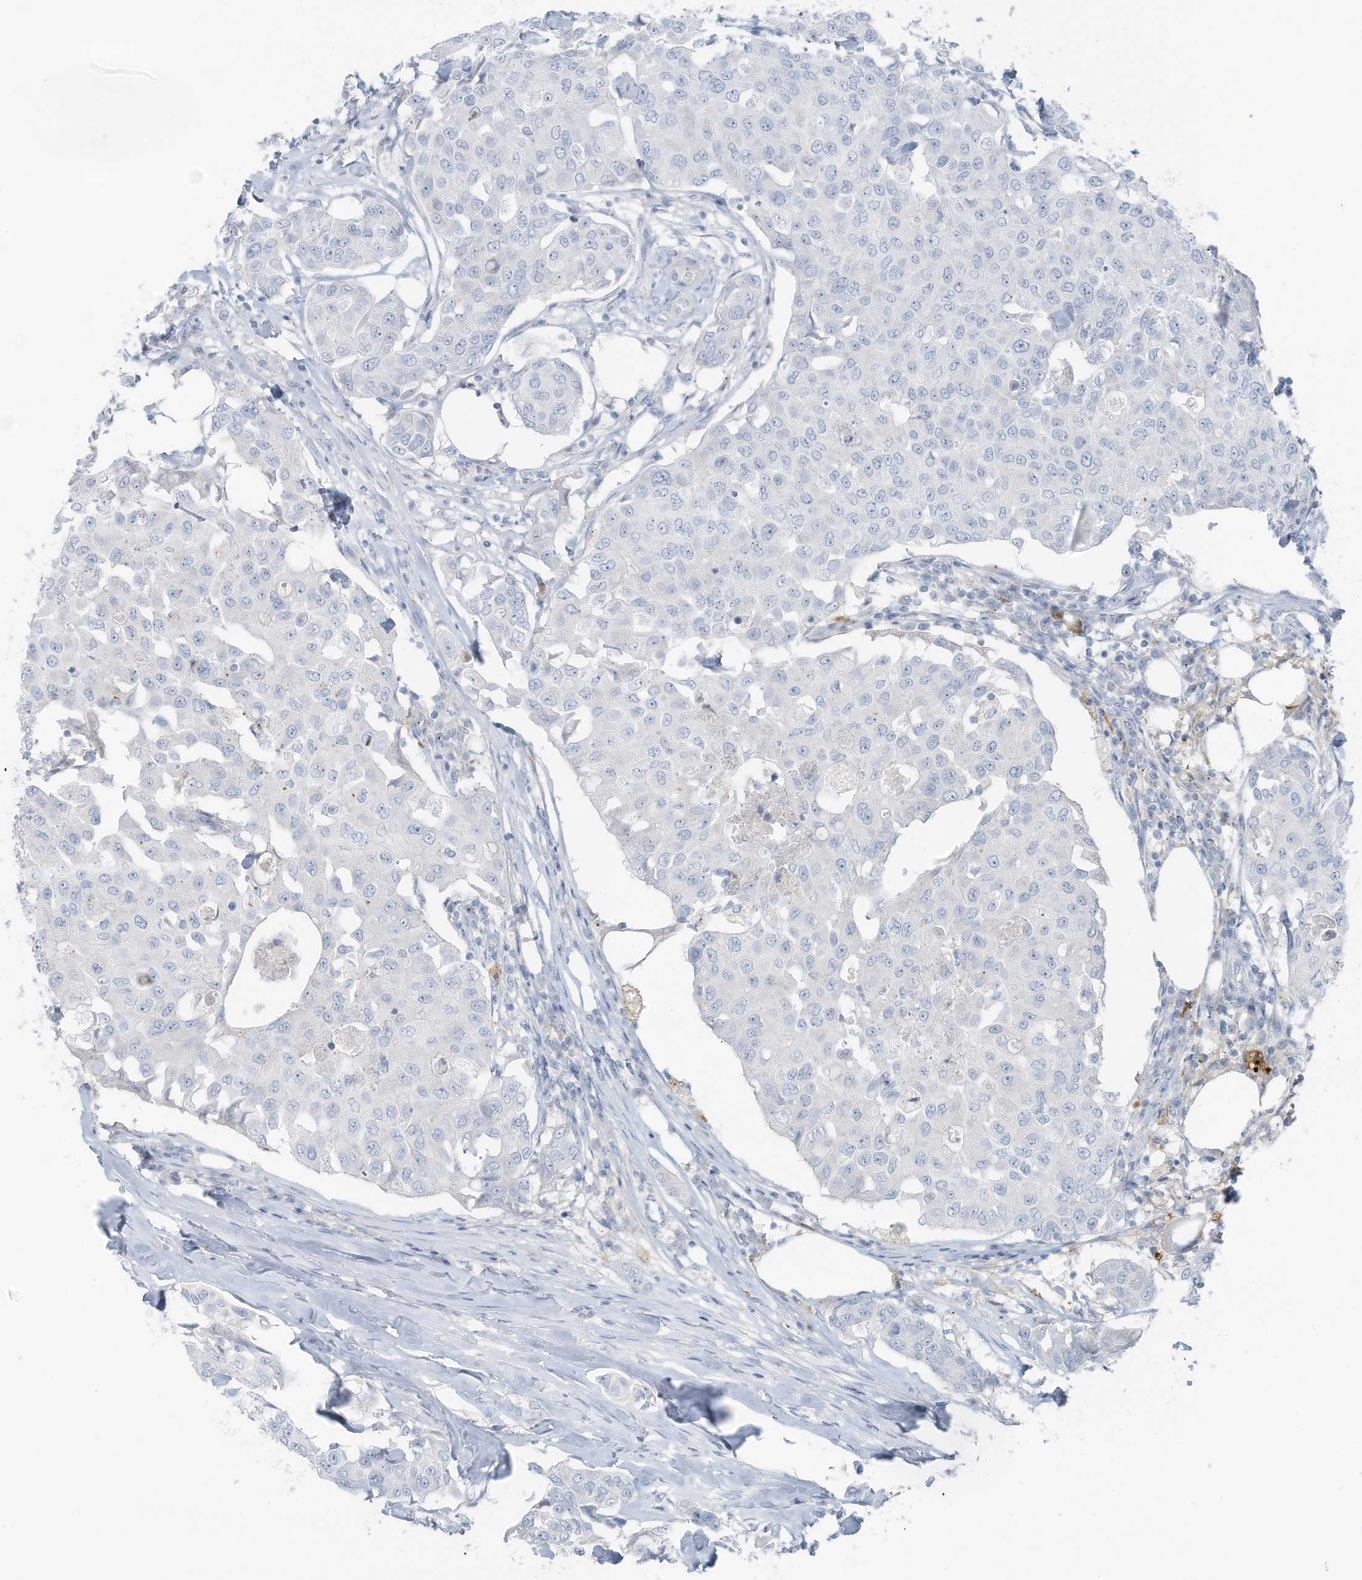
{"staining": {"intensity": "negative", "quantity": "none", "location": "none"}, "tissue": "breast cancer", "cell_type": "Tumor cells", "image_type": "cancer", "snomed": [{"axis": "morphology", "description": "Duct carcinoma"}, {"axis": "topography", "description": "Breast"}], "caption": "The micrograph displays no staining of tumor cells in infiltrating ductal carcinoma (breast).", "gene": "SLC25A43", "patient": {"sex": "female", "age": 80}}